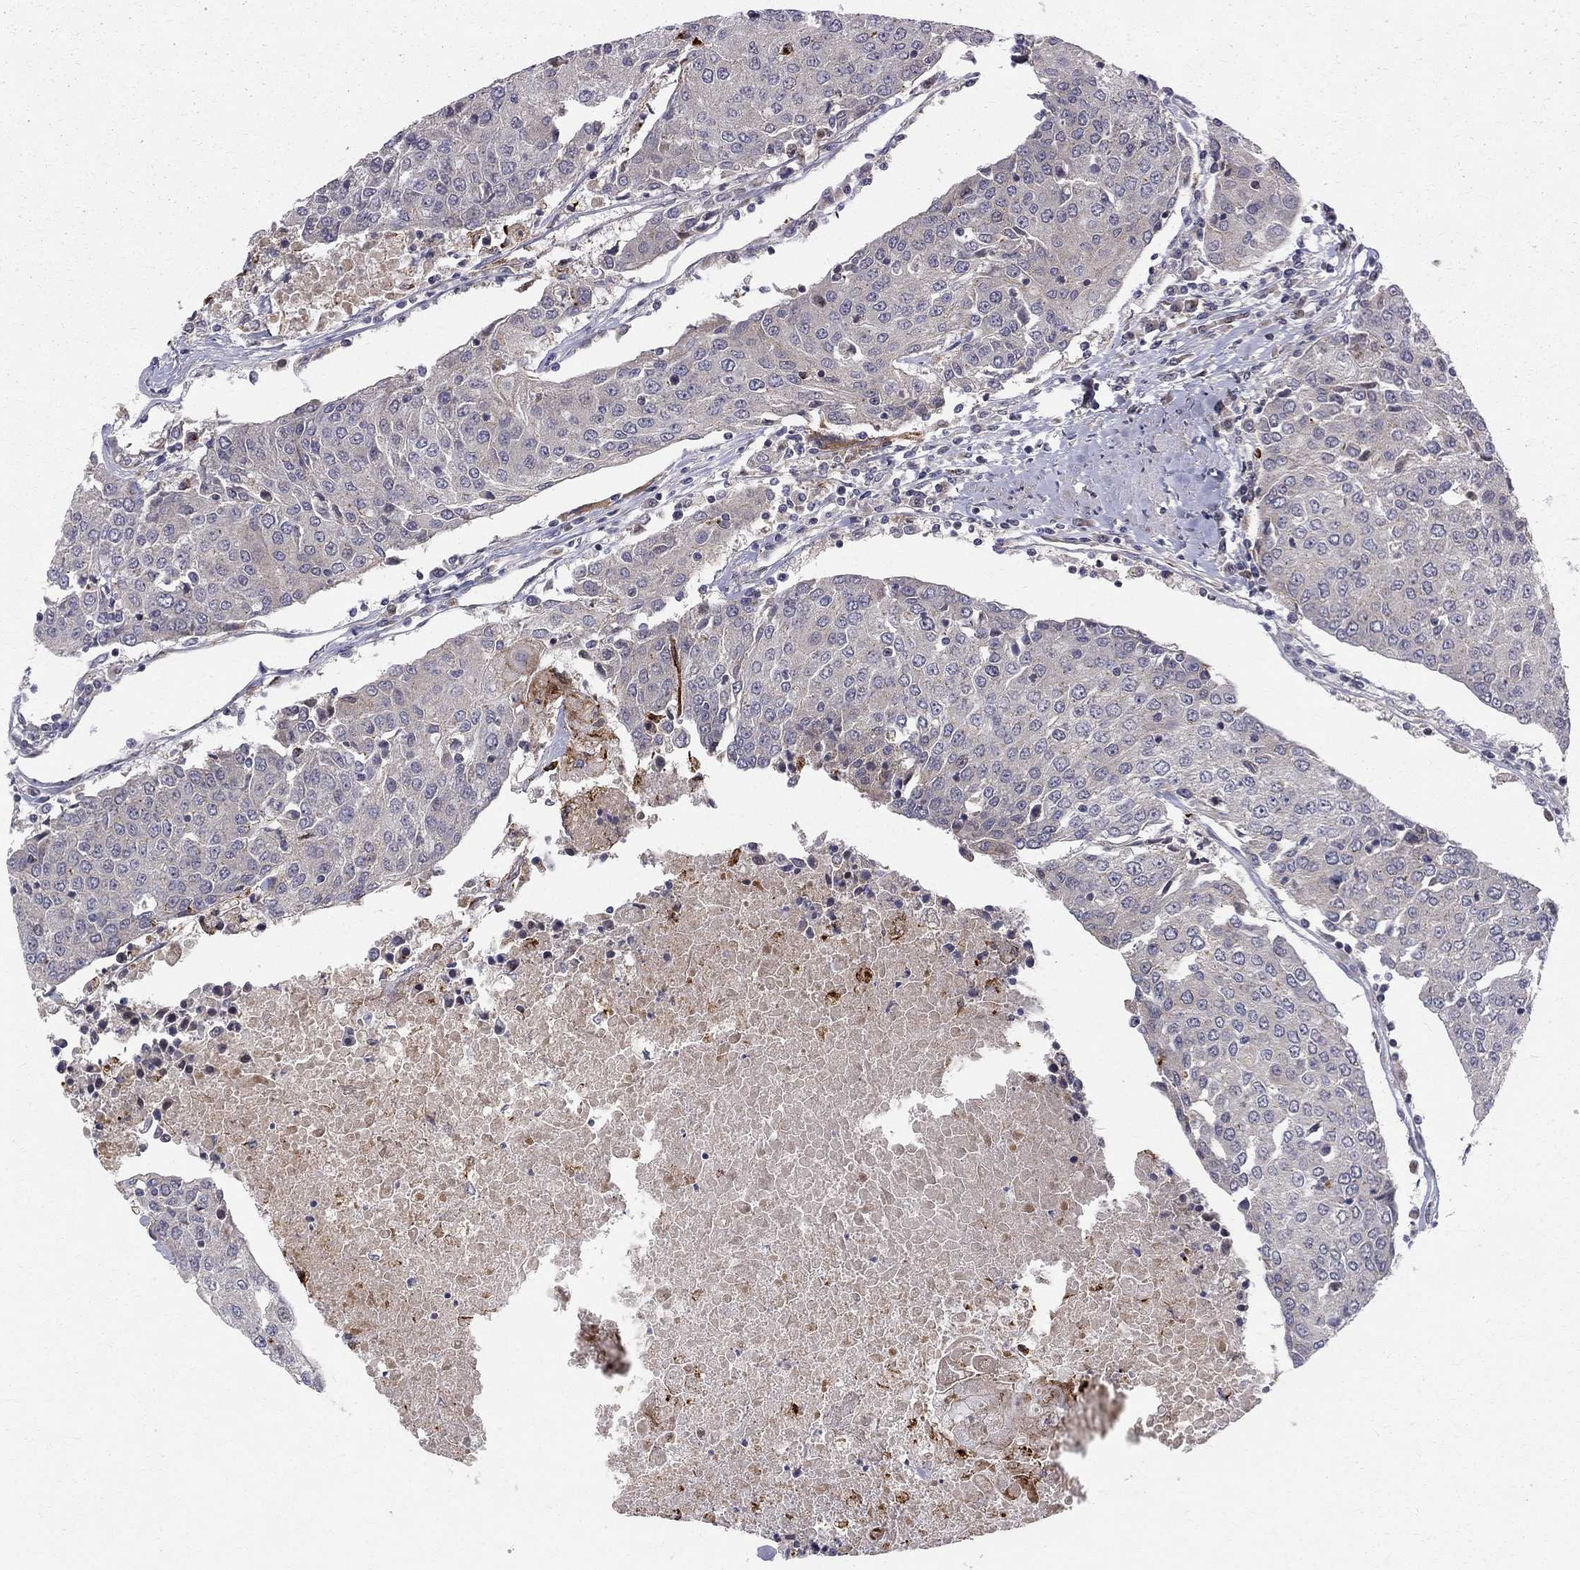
{"staining": {"intensity": "negative", "quantity": "none", "location": "none"}, "tissue": "urothelial cancer", "cell_type": "Tumor cells", "image_type": "cancer", "snomed": [{"axis": "morphology", "description": "Urothelial carcinoma, High grade"}, {"axis": "topography", "description": "Urinary bladder"}], "caption": "The histopathology image displays no significant staining in tumor cells of urothelial carcinoma (high-grade). The staining was performed using DAB (3,3'-diaminobenzidine) to visualize the protein expression in brown, while the nuclei were stained in blue with hematoxylin (Magnification: 20x).", "gene": "WDR19", "patient": {"sex": "female", "age": 85}}